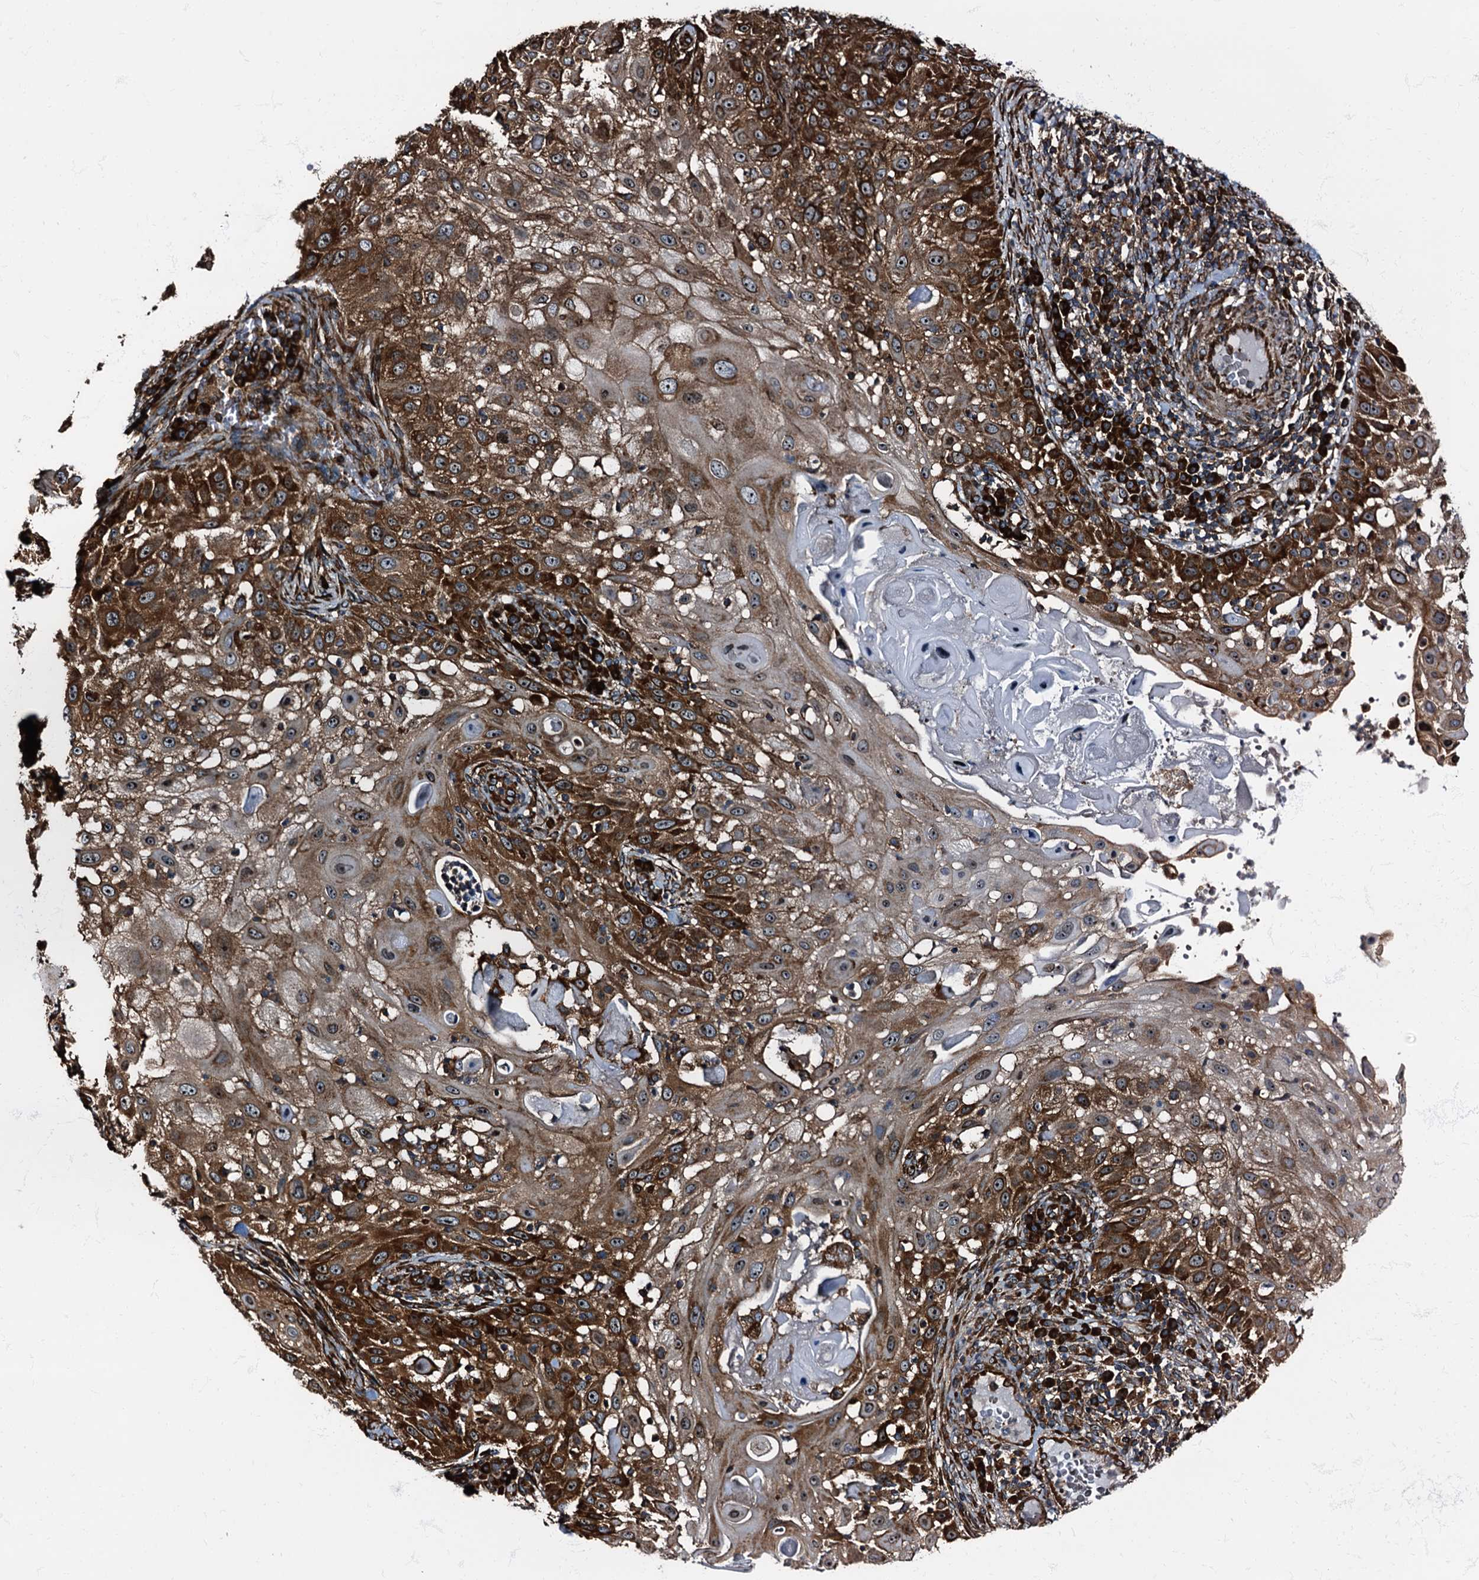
{"staining": {"intensity": "strong", "quantity": ">75%", "location": "cytoplasmic/membranous"}, "tissue": "skin cancer", "cell_type": "Tumor cells", "image_type": "cancer", "snomed": [{"axis": "morphology", "description": "Squamous cell carcinoma, NOS"}, {"axis": "topography", "description": "Skin"}], "caption": "This histopathology image shows IHC staining of skin squamous cell carcinoma, with high strong cytoplasmic/membranous positivity in about >75% of tumor cells.", "gene": "ATP2C1", "patient": {"sex": "female", "age": 44}}